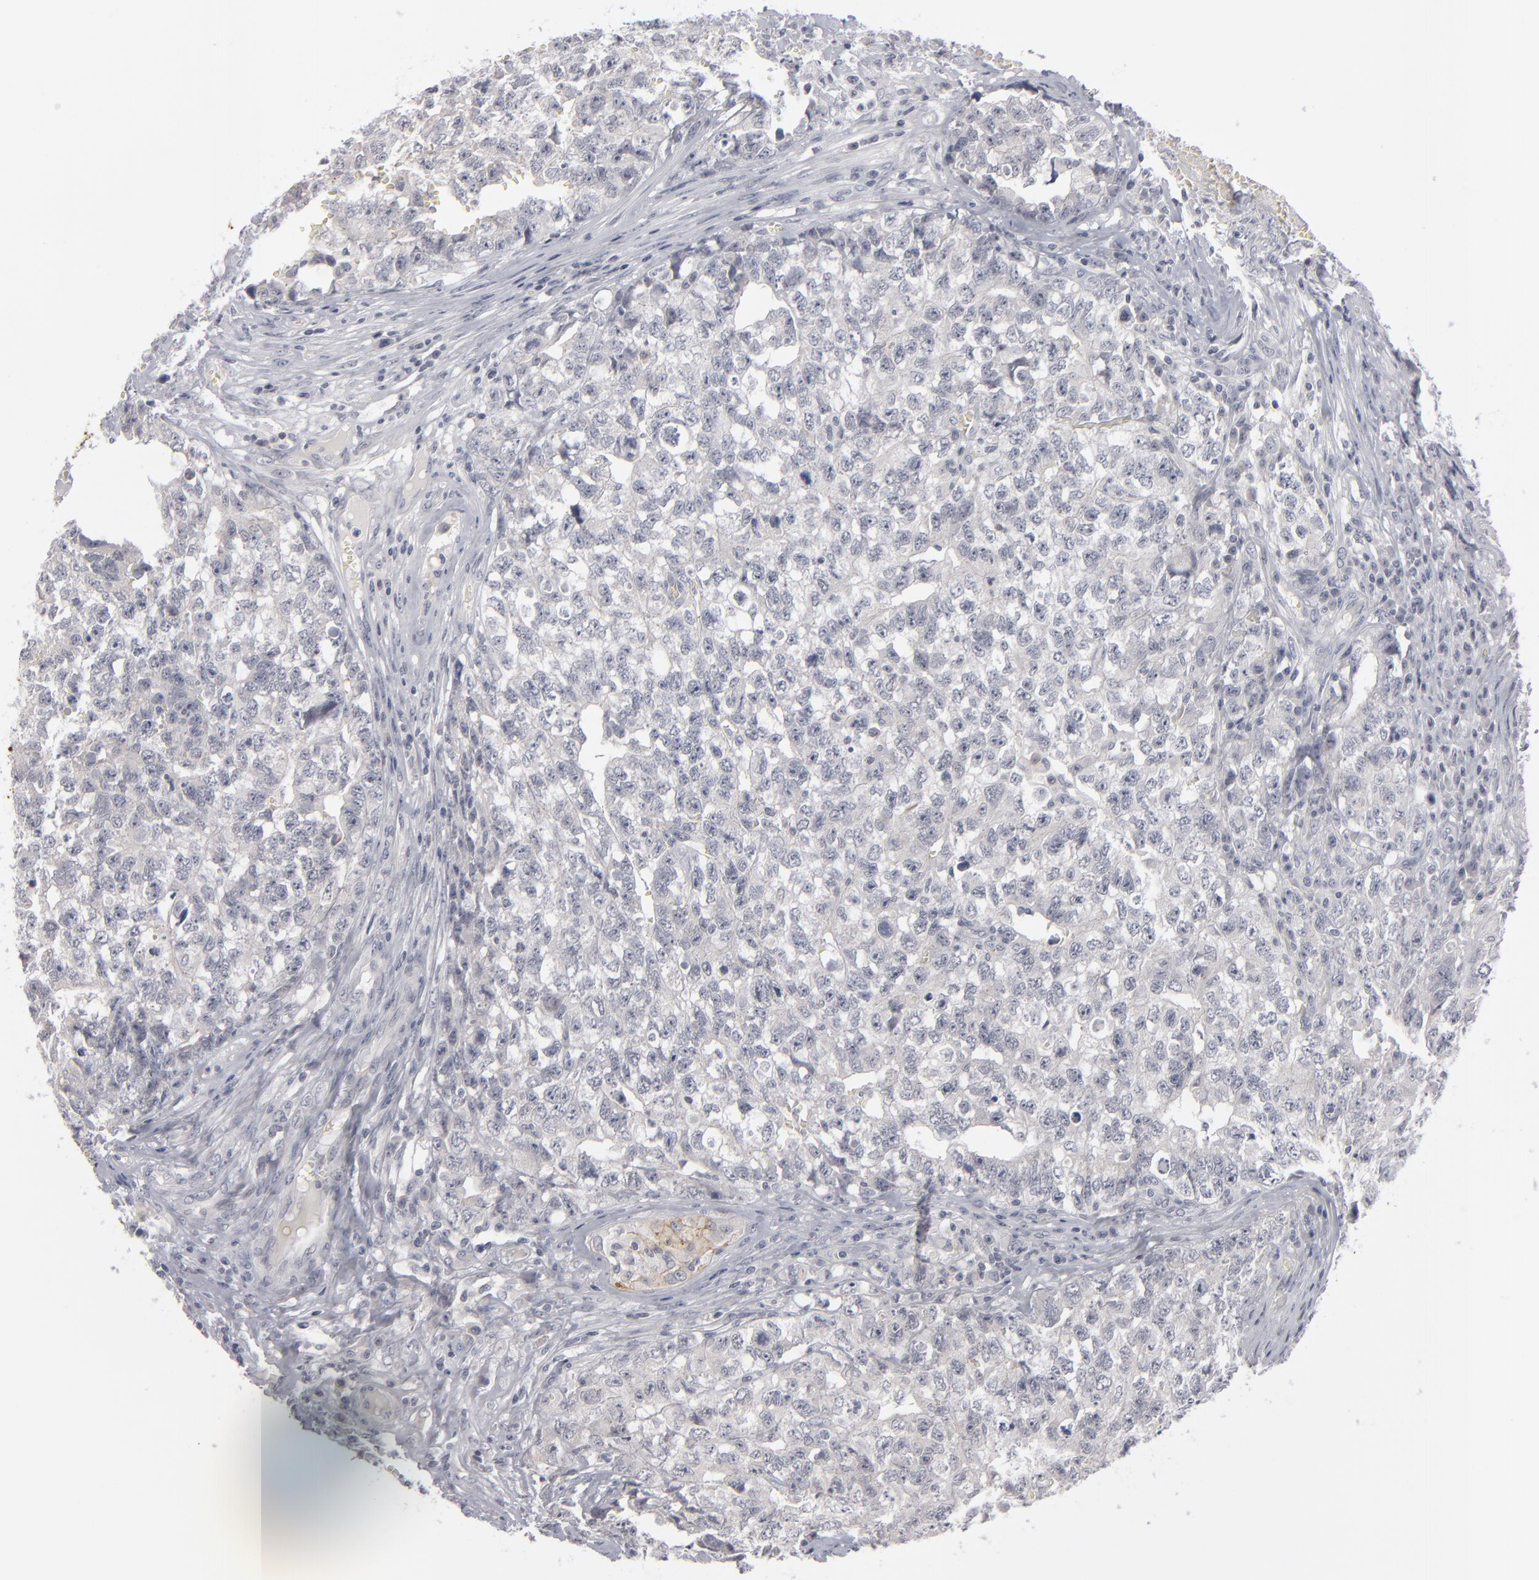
{"staining": {"intensity": "negative", "quantity": "none", "location": "none"}, "tissue": "testis cancer", "cell_type": "Tumor cells", "image_type": "cancer", "snomed": [{"axis": "morphology", "description": "Carcinoma, Embryonal, NOS"}, {"axis": "topography", "description": "Testis"}], "caption": "Embryonal carcinoma (testis) was stained to show a protein in brown. There is no significant staining in tumor cells.", "gene": "KIAA1210", "patient": {"sex": "male", "age": 31}}